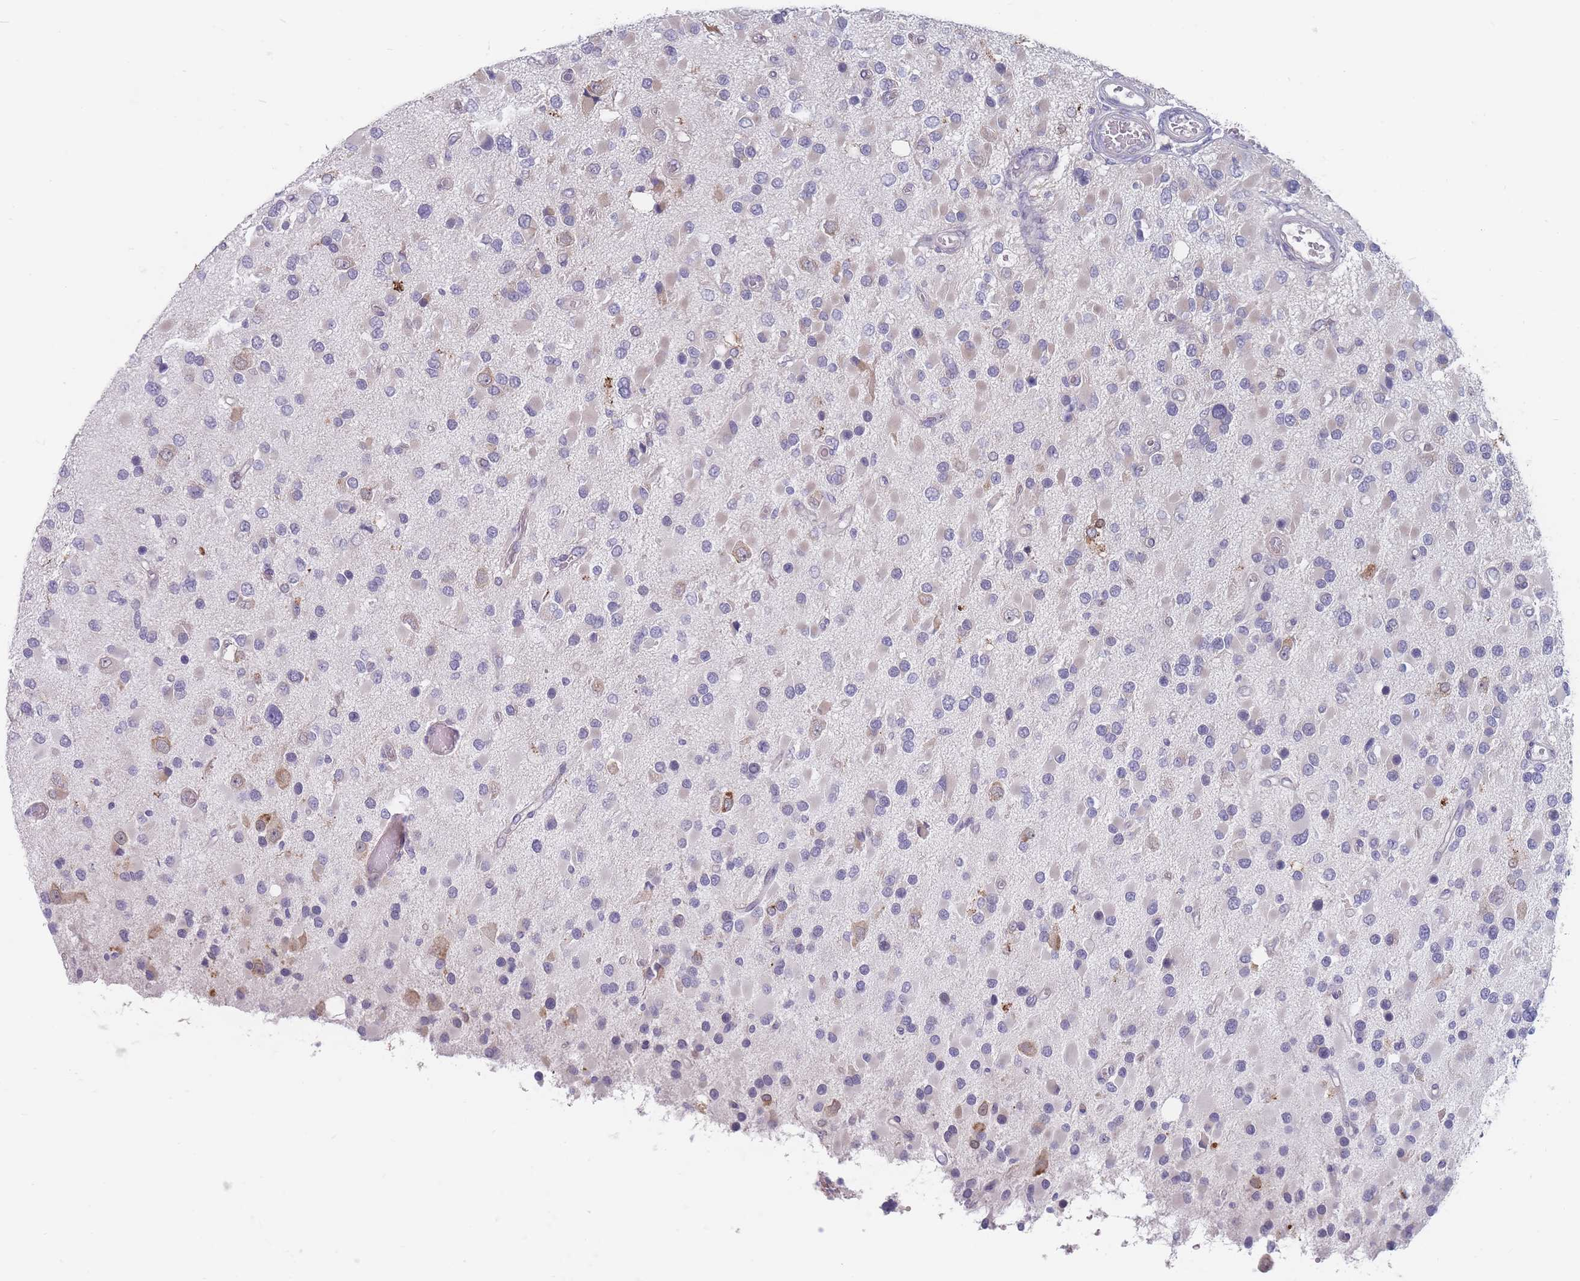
{"staining": {"intensity": "negative", "quantity": "none", "location": "none"}, "tissue": "glioma", "cell_type": "Tumor cells", "image_type": "cancer", "snomed": [{"axis": "morphology", "description": "Glioma, malignant, High grade"}, {"axis": "topography", "description": "Brain"}], "caption": "Tumor cells show no significant positivity in glioma.", "gene": "SPATS1", "patient": {"sex": "male", "age": 53}}